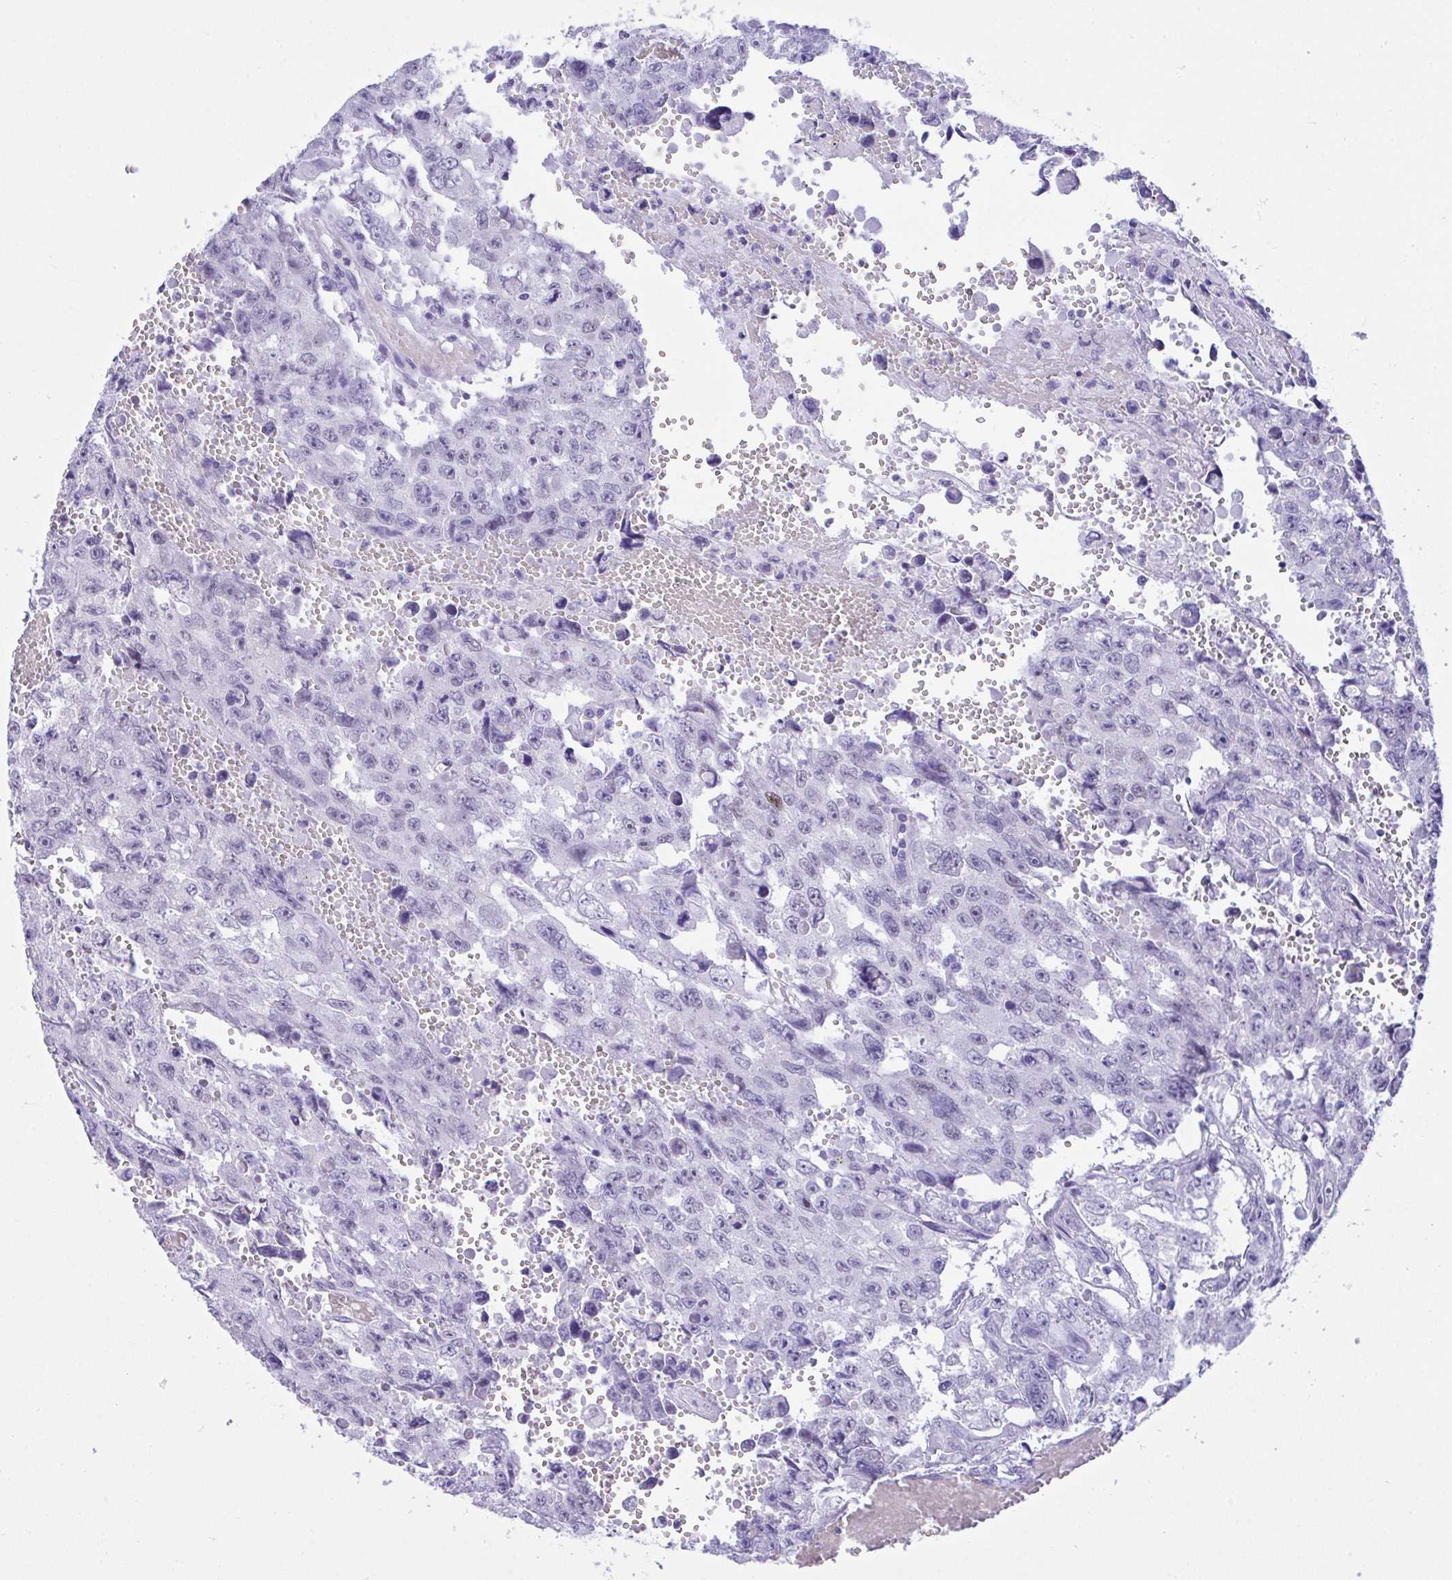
{"staining": {"intensity": "negative", "quantity": "none", "location": "none"}, "tissue": "testis cancer", "cell_type": "Tumor cells", "image_type": "cancer", "snomed": [{"axis": "morphology", "description": "Seminoma, NOS"}, {"axis": "topography", "description": "Testis"}], "caption": "A micrograph of seminoma (testis) stained for a protein demonstrates no brown staining in tumor cells. (Immunohistochemistry (ihc), brightfield microscopy, high magnification).", "gene": "SEL1L2", "patient": {"sex": "male", "age": 26}}